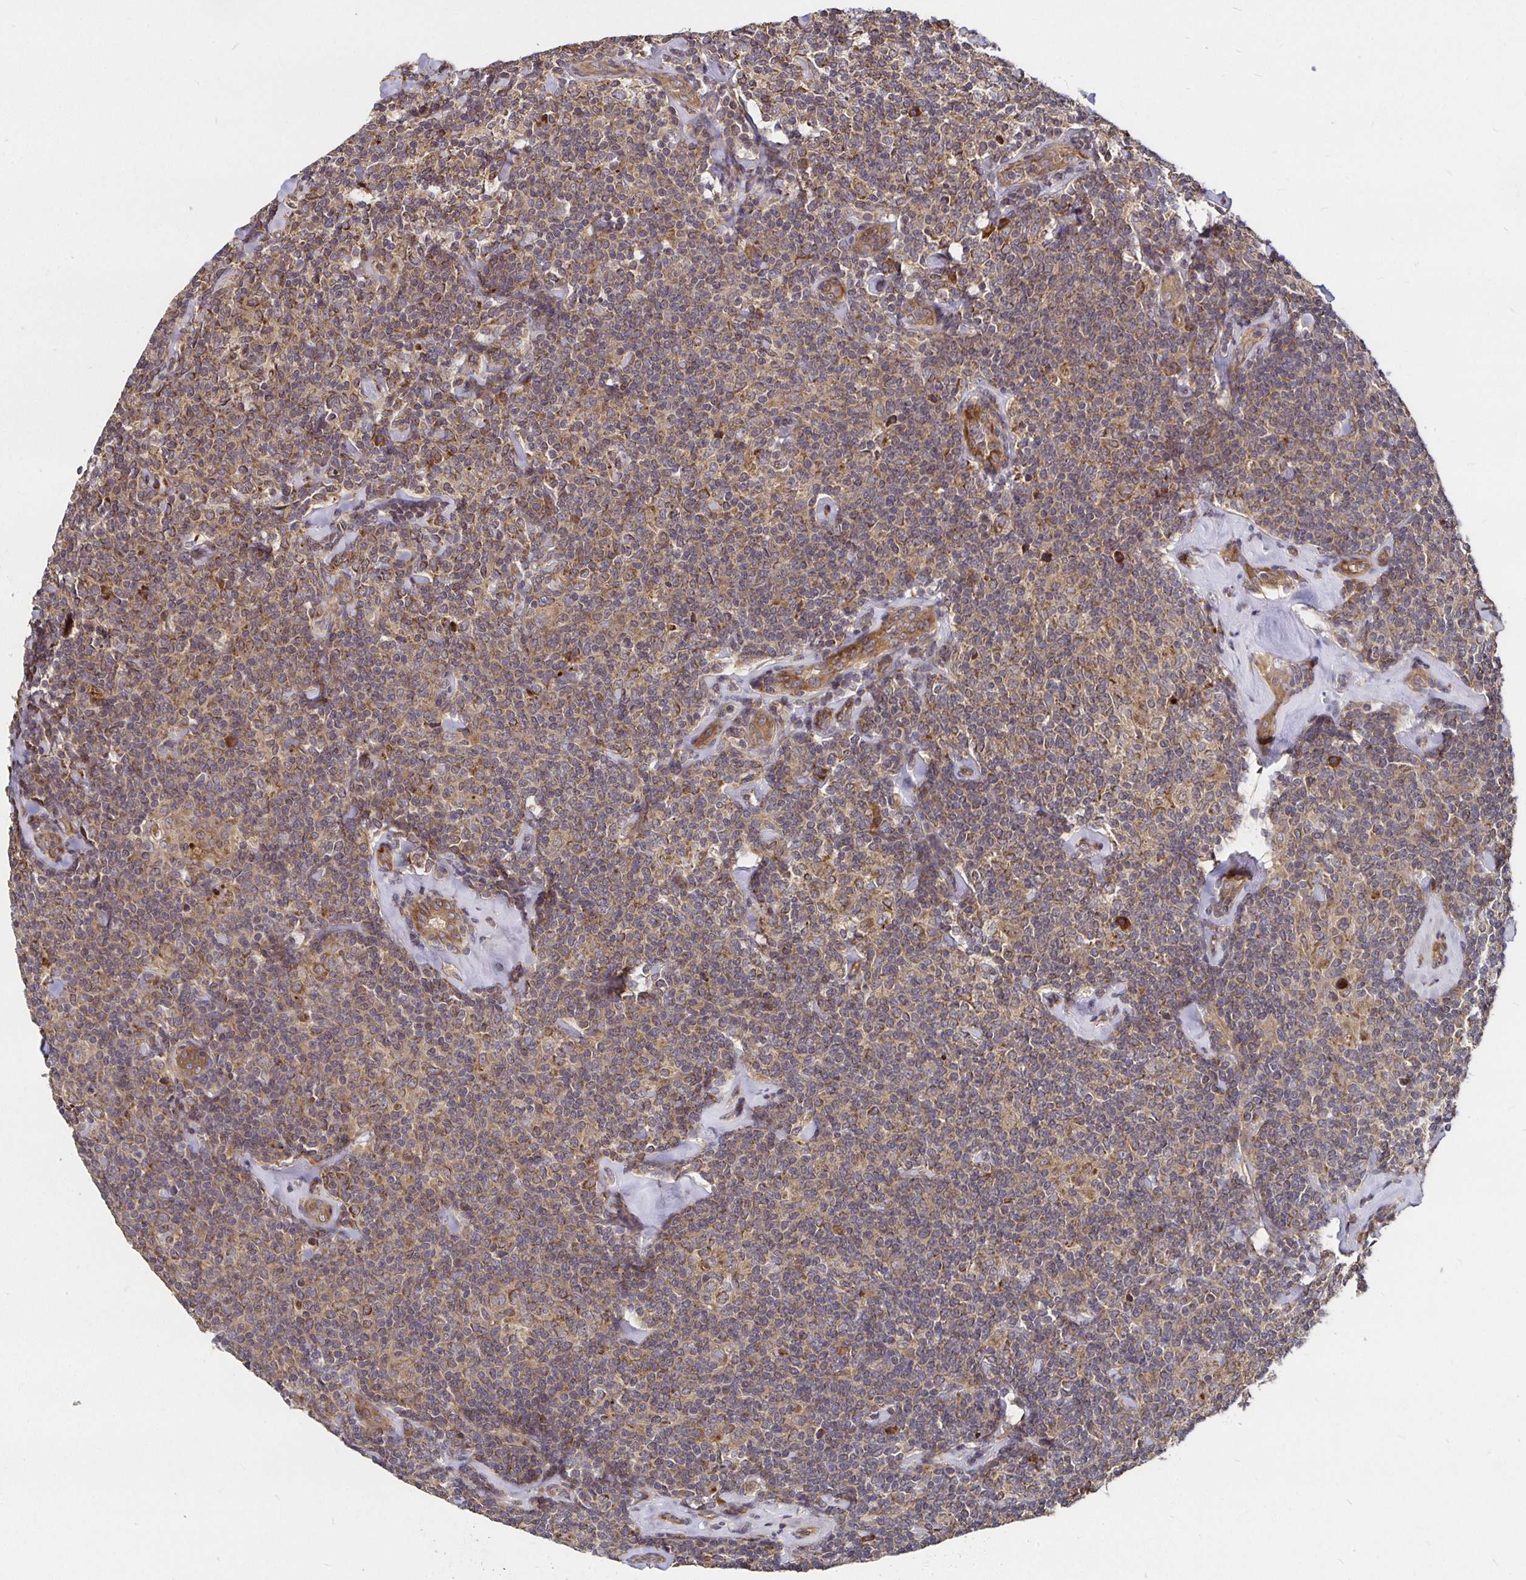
{"staining": {"intensity": "moderate", "quantity": "25%-75%", "location": "cytoplasmic/membranous"}, "tissue": "lymphoma", "cell_type": "Tumor cells", "image_type": "cancer", "snomed": [{"axis": "morphology", "description": "Malignant lymphoma, non-Hodgkin's type, Low grade"}, {"axis": "topography", "description": "Lymph node"}], "caption": "Protein expression by immunohistochemistry reveals moderate cytoplasmic/membranous staining in about 25%-75% of tumor cells in lymphoma.", "gene": "MLST8", "patient": {"sex": "female", "age": 56}}